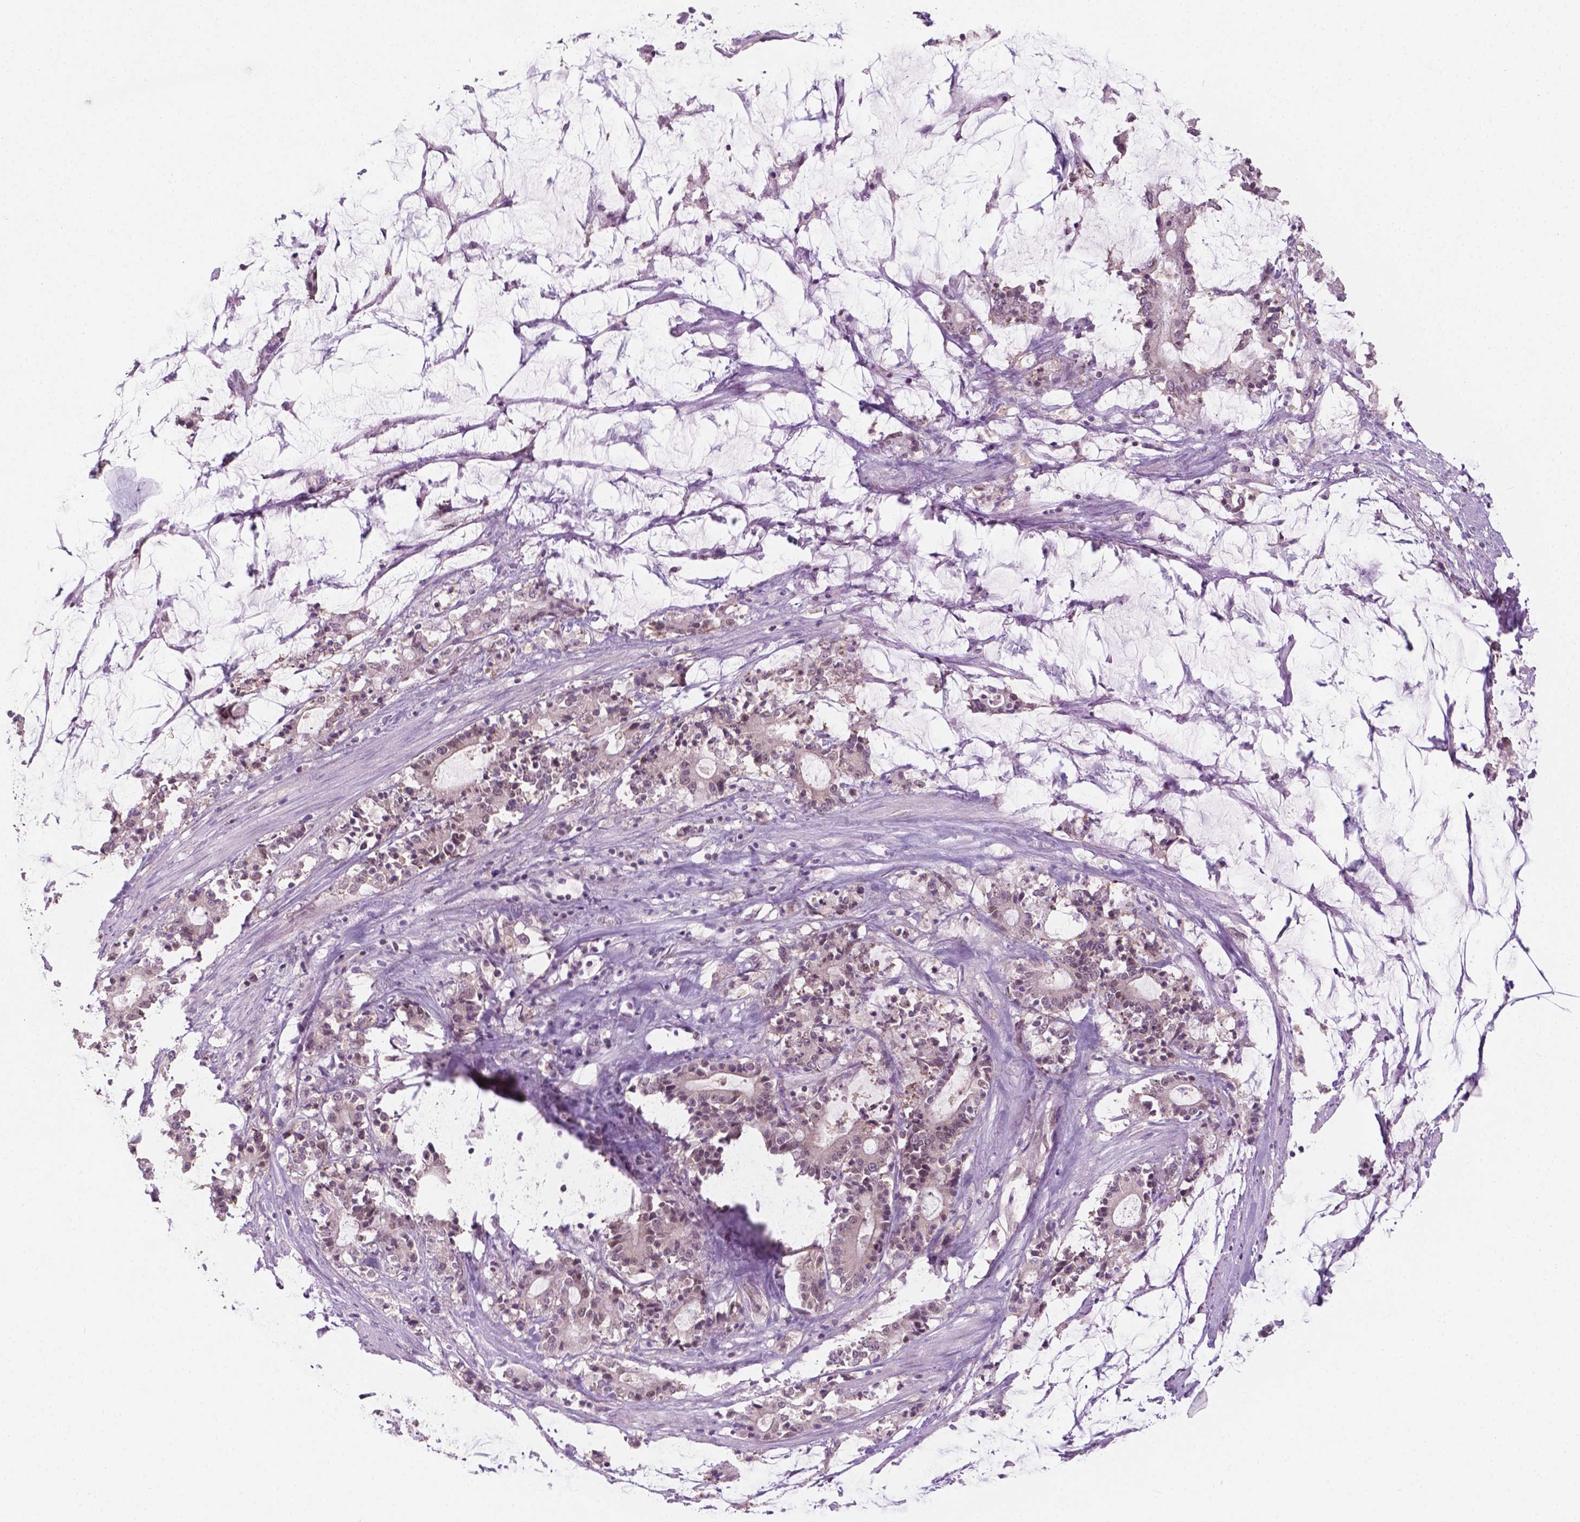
{"staining": {"intensity": "weak", "quantity": "25%-75%", "location": "nuclear"}, "tissue": "stomach cancer", "cell_type": "Tumor cells", "image_type": "cancer", "snomed": [{"axis": "morphology", "description": "Adenocarcinoma, NOS"}, {"axis": "topography", "description": "Stomach, upper"}], "caption": "Protein staining demonstrates weak nuclear positivity in about 25%-75% of tumor cells in adenocarcinoma (stomach).", "gene": "PHAX", "patient": {"sex": "male", "age": 68}}